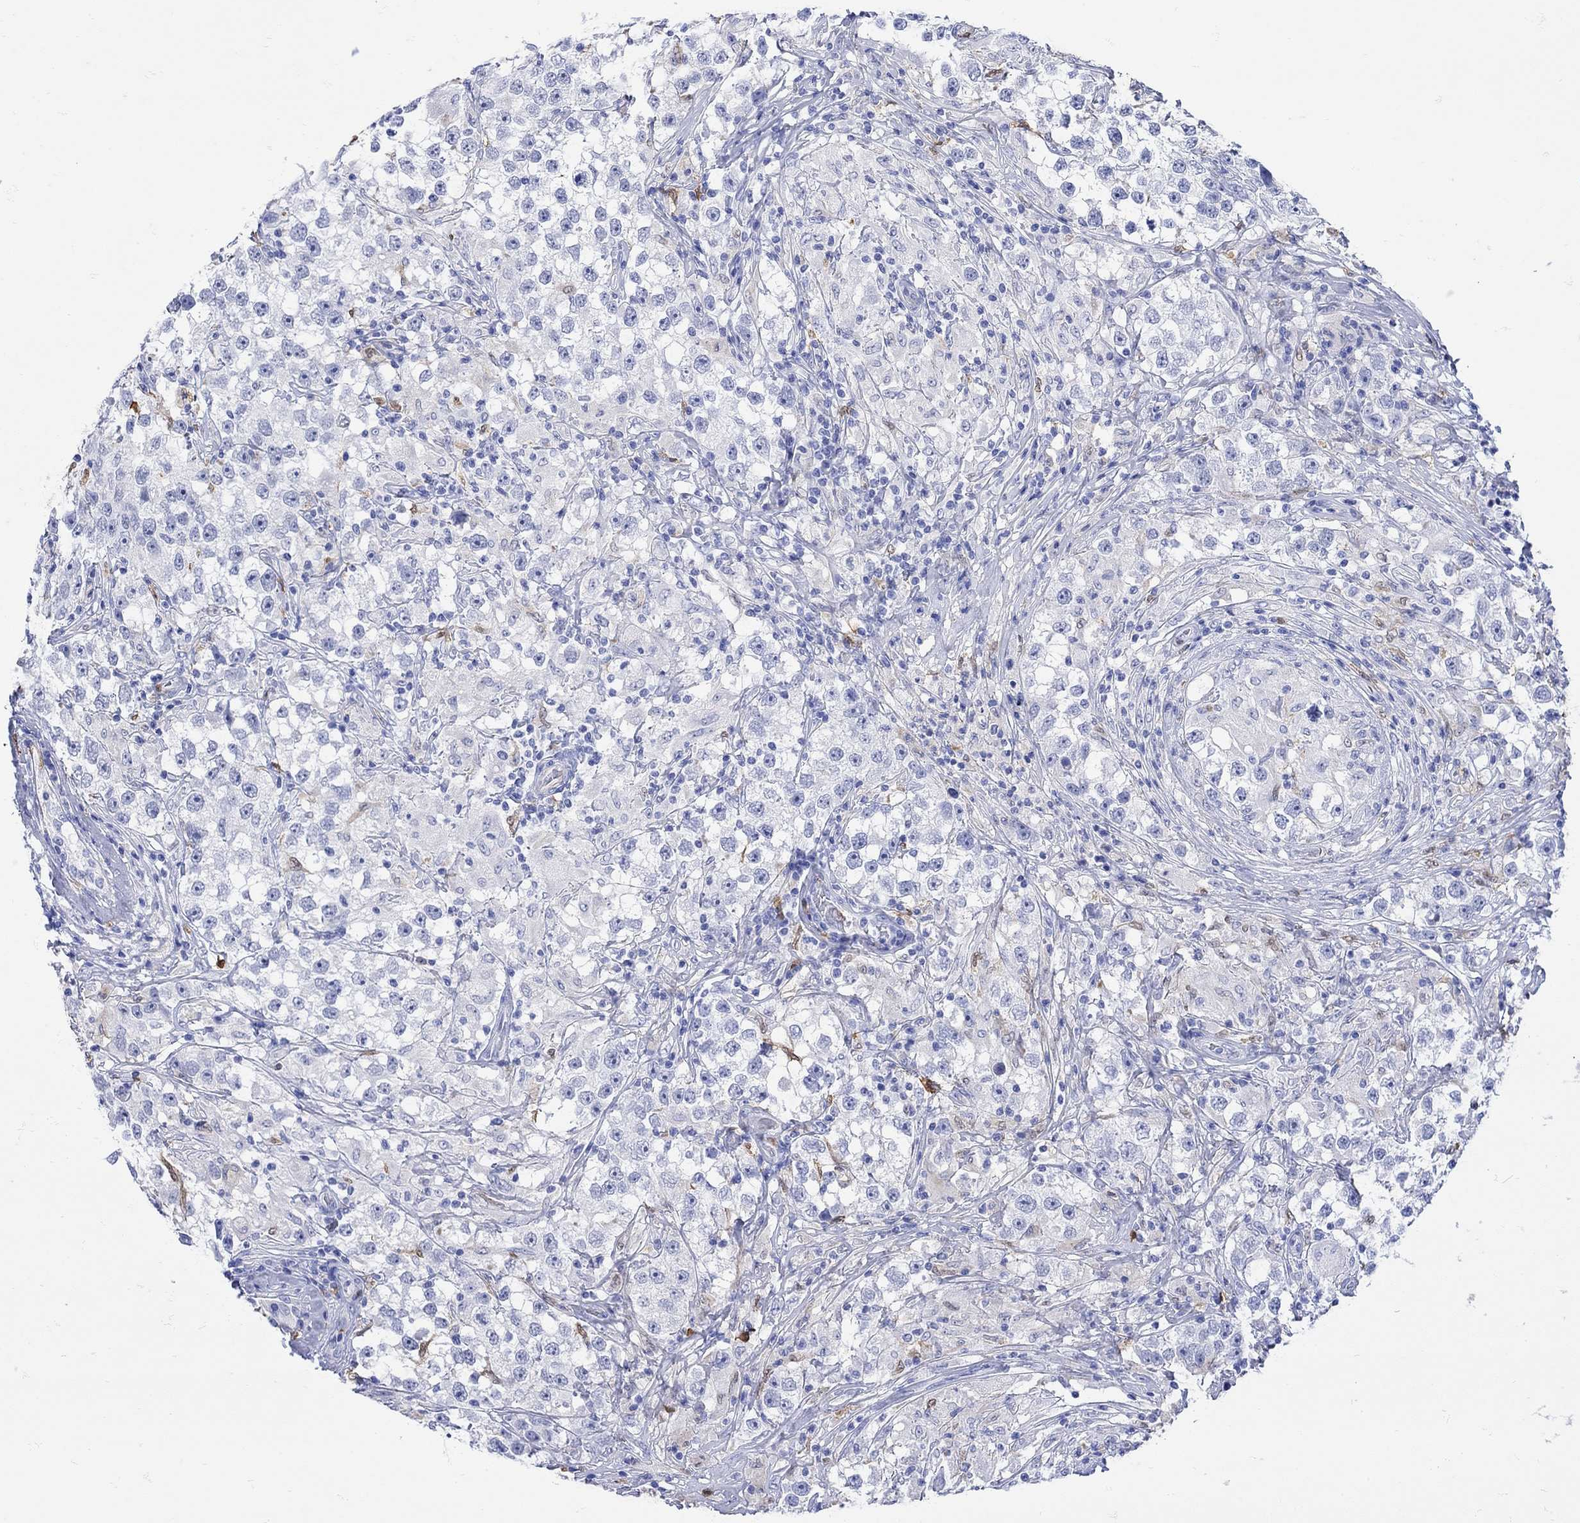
{"staining": {"intensity": "negative", "quantity": "none", "location": "none"}, "tissue": "testis cancer", "cell_type": "Tumor cells", "image_type": "cancer", "snomed": [{"axis": "morphology", "description": "Seminoma, NOS"}, {"axis": "topography", "description": "Testis"}], "caption": "An image of human testis cancer is negative for staining in tumor cells.", "gene": "LINGO3", "patient": {"sex": "male", "age": 46}}